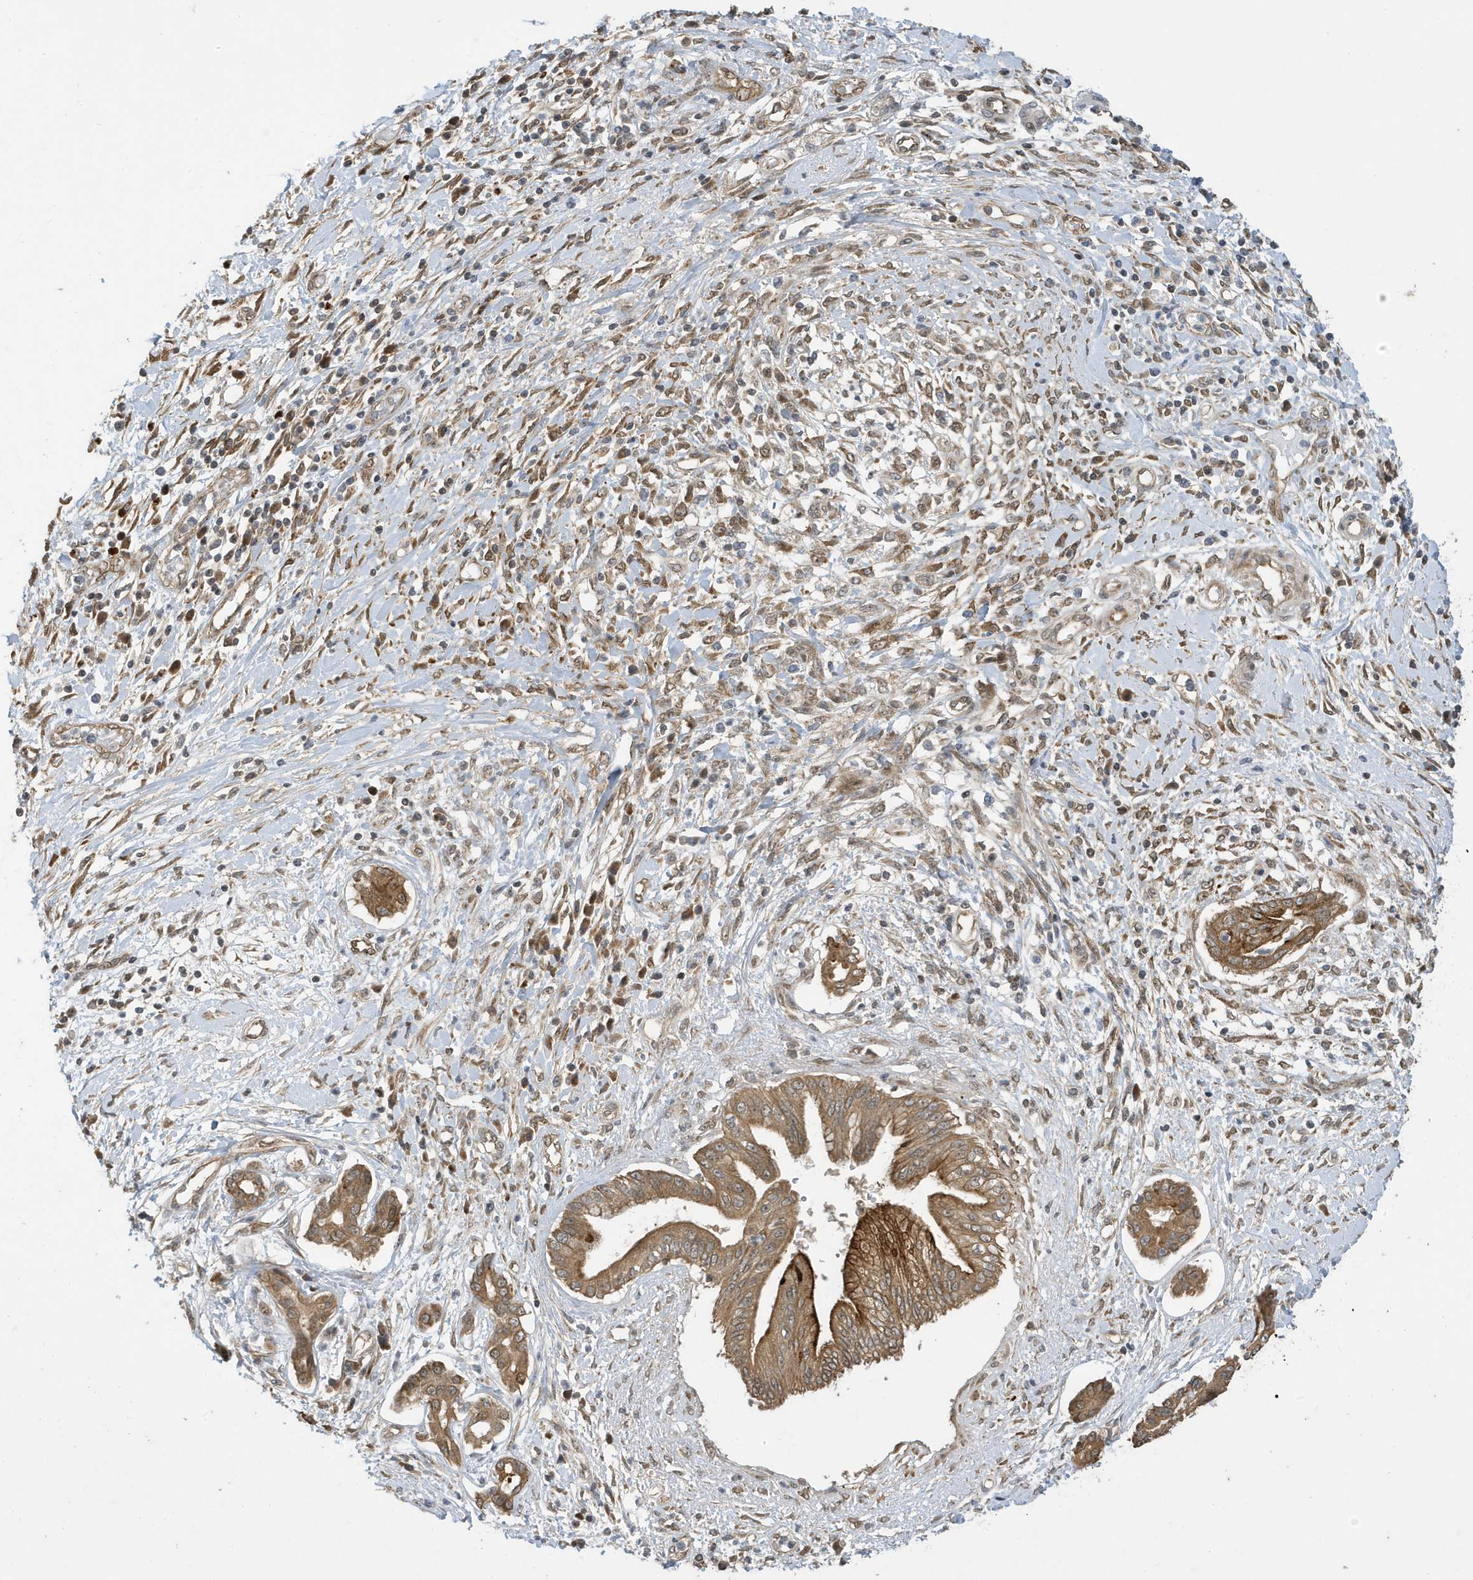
{"staining": {"intensity": "moderate", "quantity": ">75%", "location": "cytoplasmic/membranous"}, "tissue": "pancreatic cancer", "cell_type": "Tumor cells", "image_type": "cancer", "snomed": [{"axis": "morphology", "description": "Adenocarcinoma, NOS"}, {"axis": "topography", "description": "Pancreas"}], "caption": "Approximately >75% of tumor cells in pancreatic adenocarcinoma demonstrate moderate cytoplasmic/membranous protein positivity as visualized by brown immunohistochemical staining.", "gene": "NCOA7", "patient": {"sex": "female", "age": 56}}